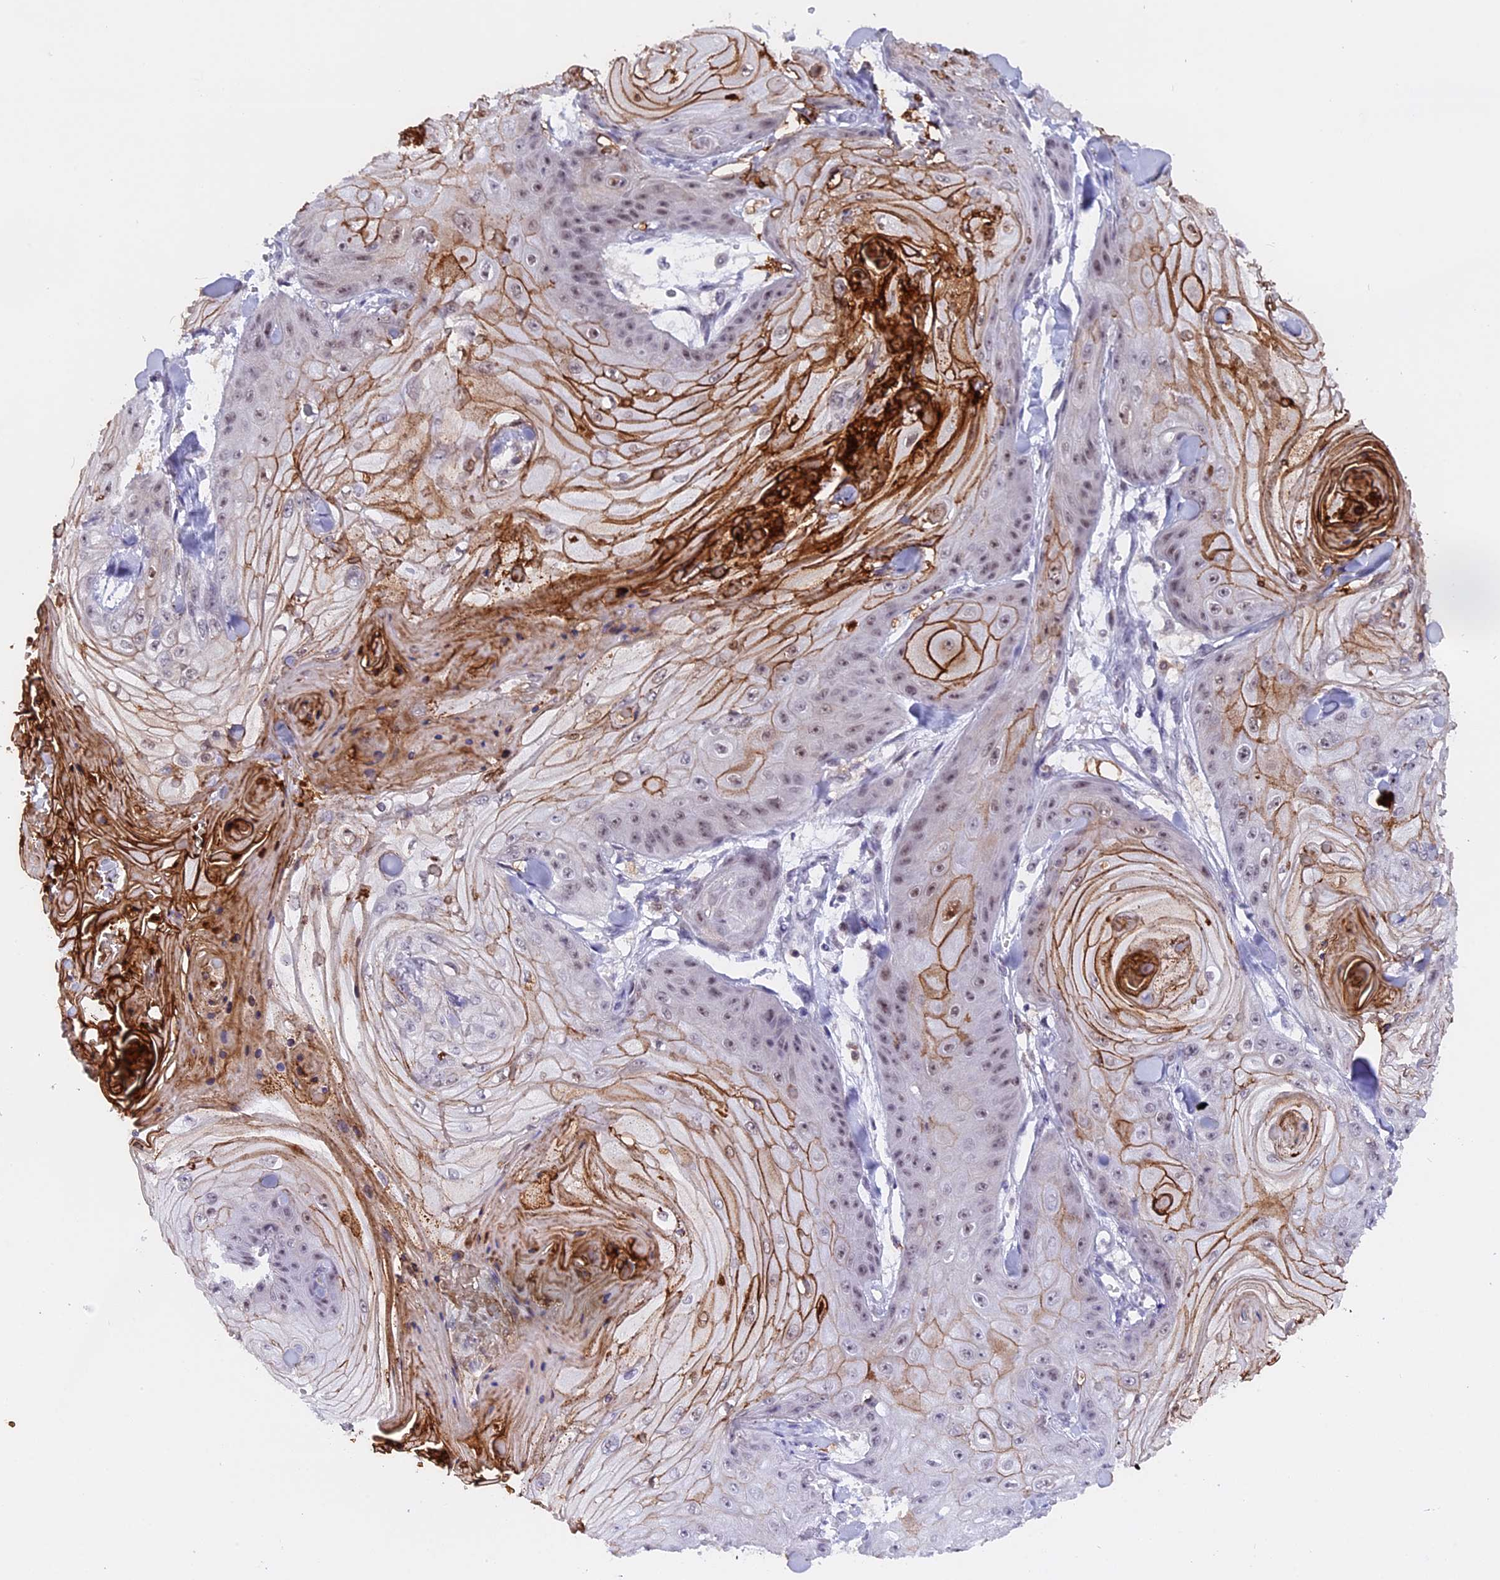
{"staining": {"intensity": "moderate", "quantity": "<25%", "location": "cytoplasmic/membranous,nuclear"}, "tissue": "skin cancer", "cell_type": "Tumor cells", "image_type": "cancer", "snomed": [{"axis": "morphology", "description": "Squamous cell carcinoma, NOS"}, {"axis": "topography", "description": "Skin"}], "caption": "Immunohistochemical staining of human skin cancer (squamous cell carcinoma) demonstrates low levels of moderate cytoplasmic/membranous and nuclear positivity in approximately <25% of tumor cells. The staining was performed using DAB (3,3'-diaminobenzidine), with brown indicating positive protein expression. Nuclei are stained blue with hematoxylin.", "gene": "TADA3", "patient": {"sex": "male", "age": 74}}